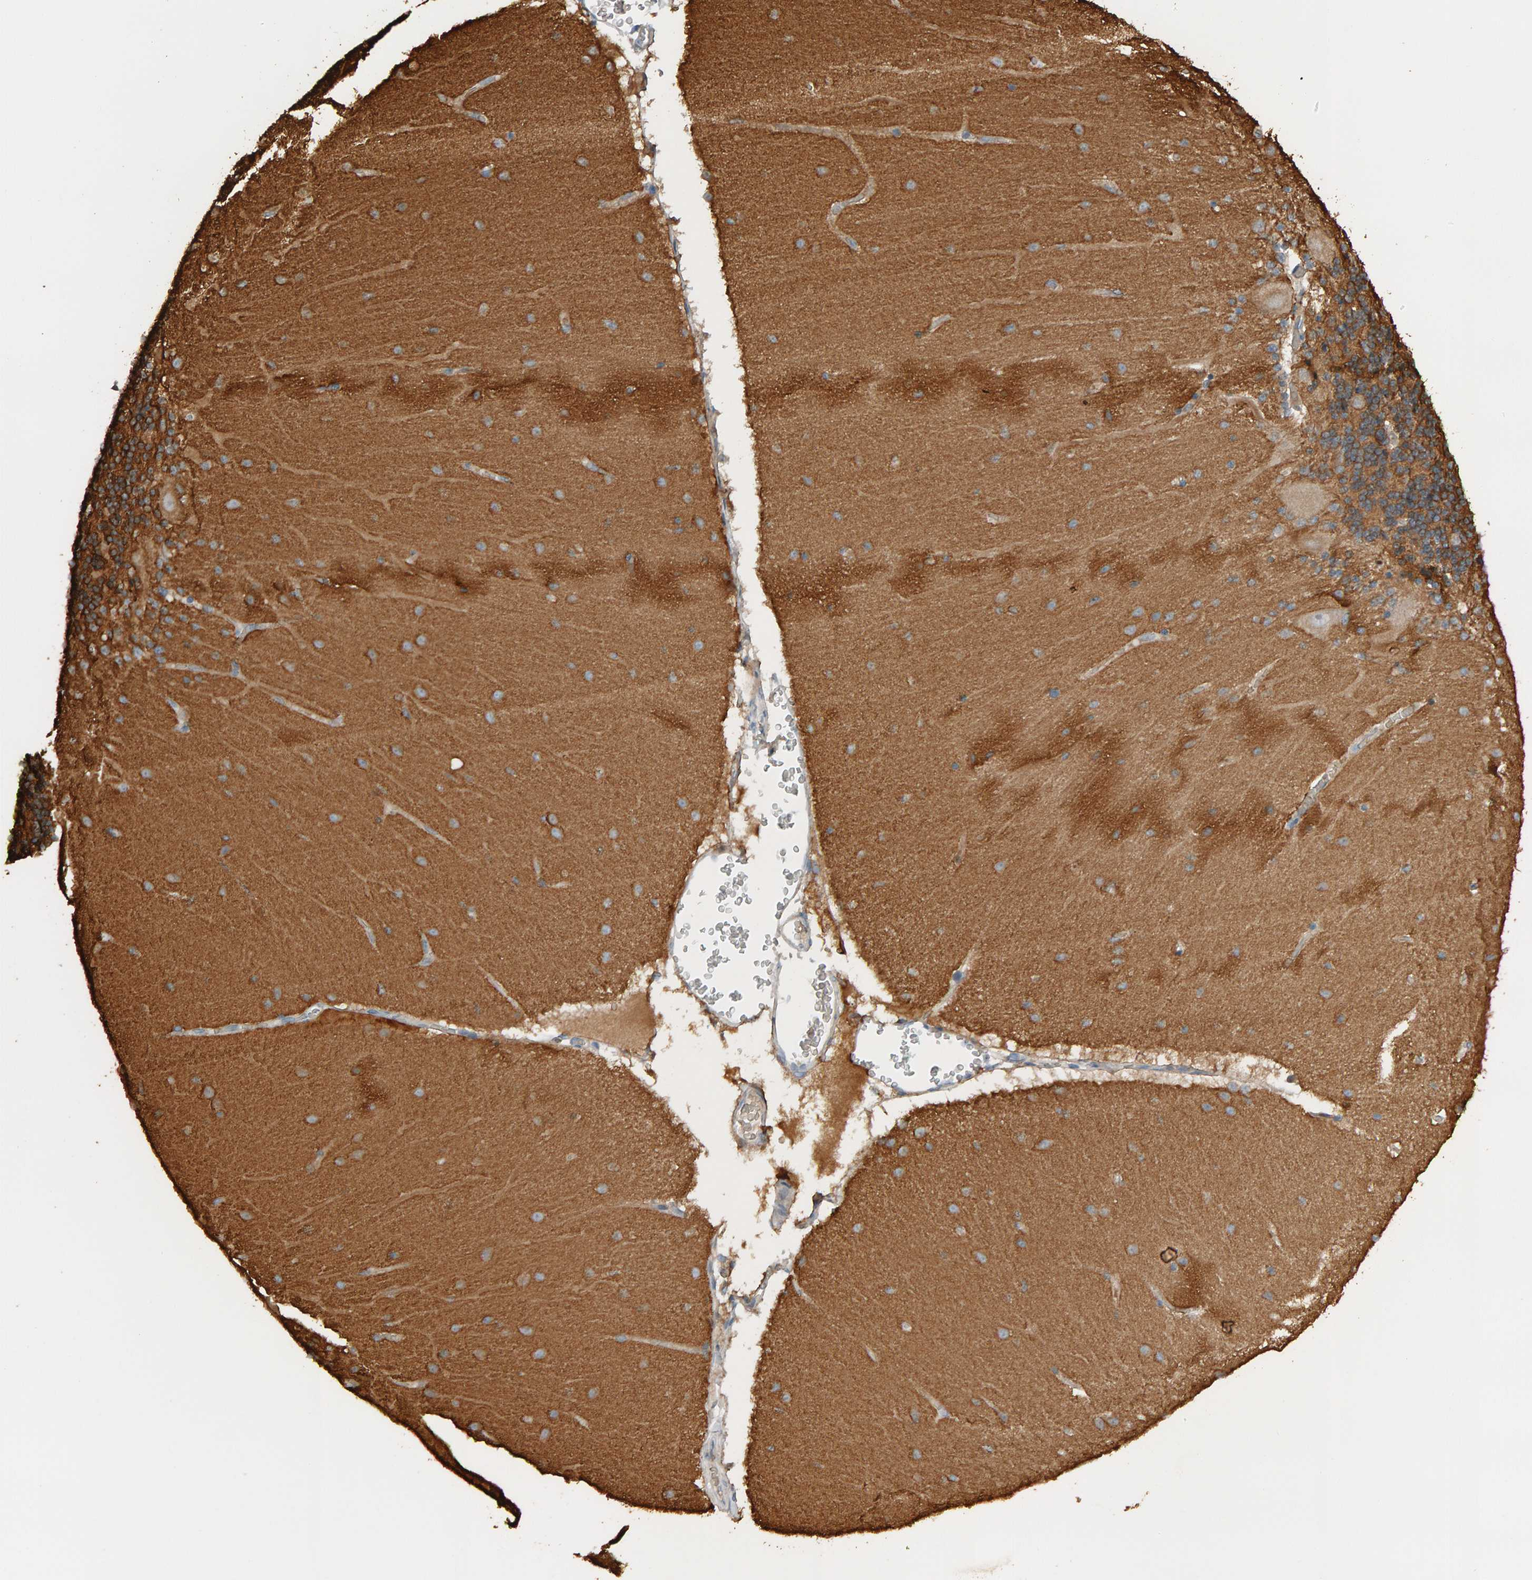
{"staining": {"intensity": "moderate", "quantity": ">75%", "location": "cytoplasmic/membranous"}, "tissue": "cerebellum", "cell_type": "Cells in granular layer", "image_type": "normal", "snomed": [{"axis": "morphology", "description": "Normal tissue, NOS"}, {"axis": "topography", "description": "Cerebellum"}], "caption": "About >75% of cells in granular layer in benign human cerebellum show moderate cytoplasmic/membranous protein positivity as visualized by brown immunohistochemical staining.", "gene": "IPPK", "patient": {"sex": "female", "age": 54}}